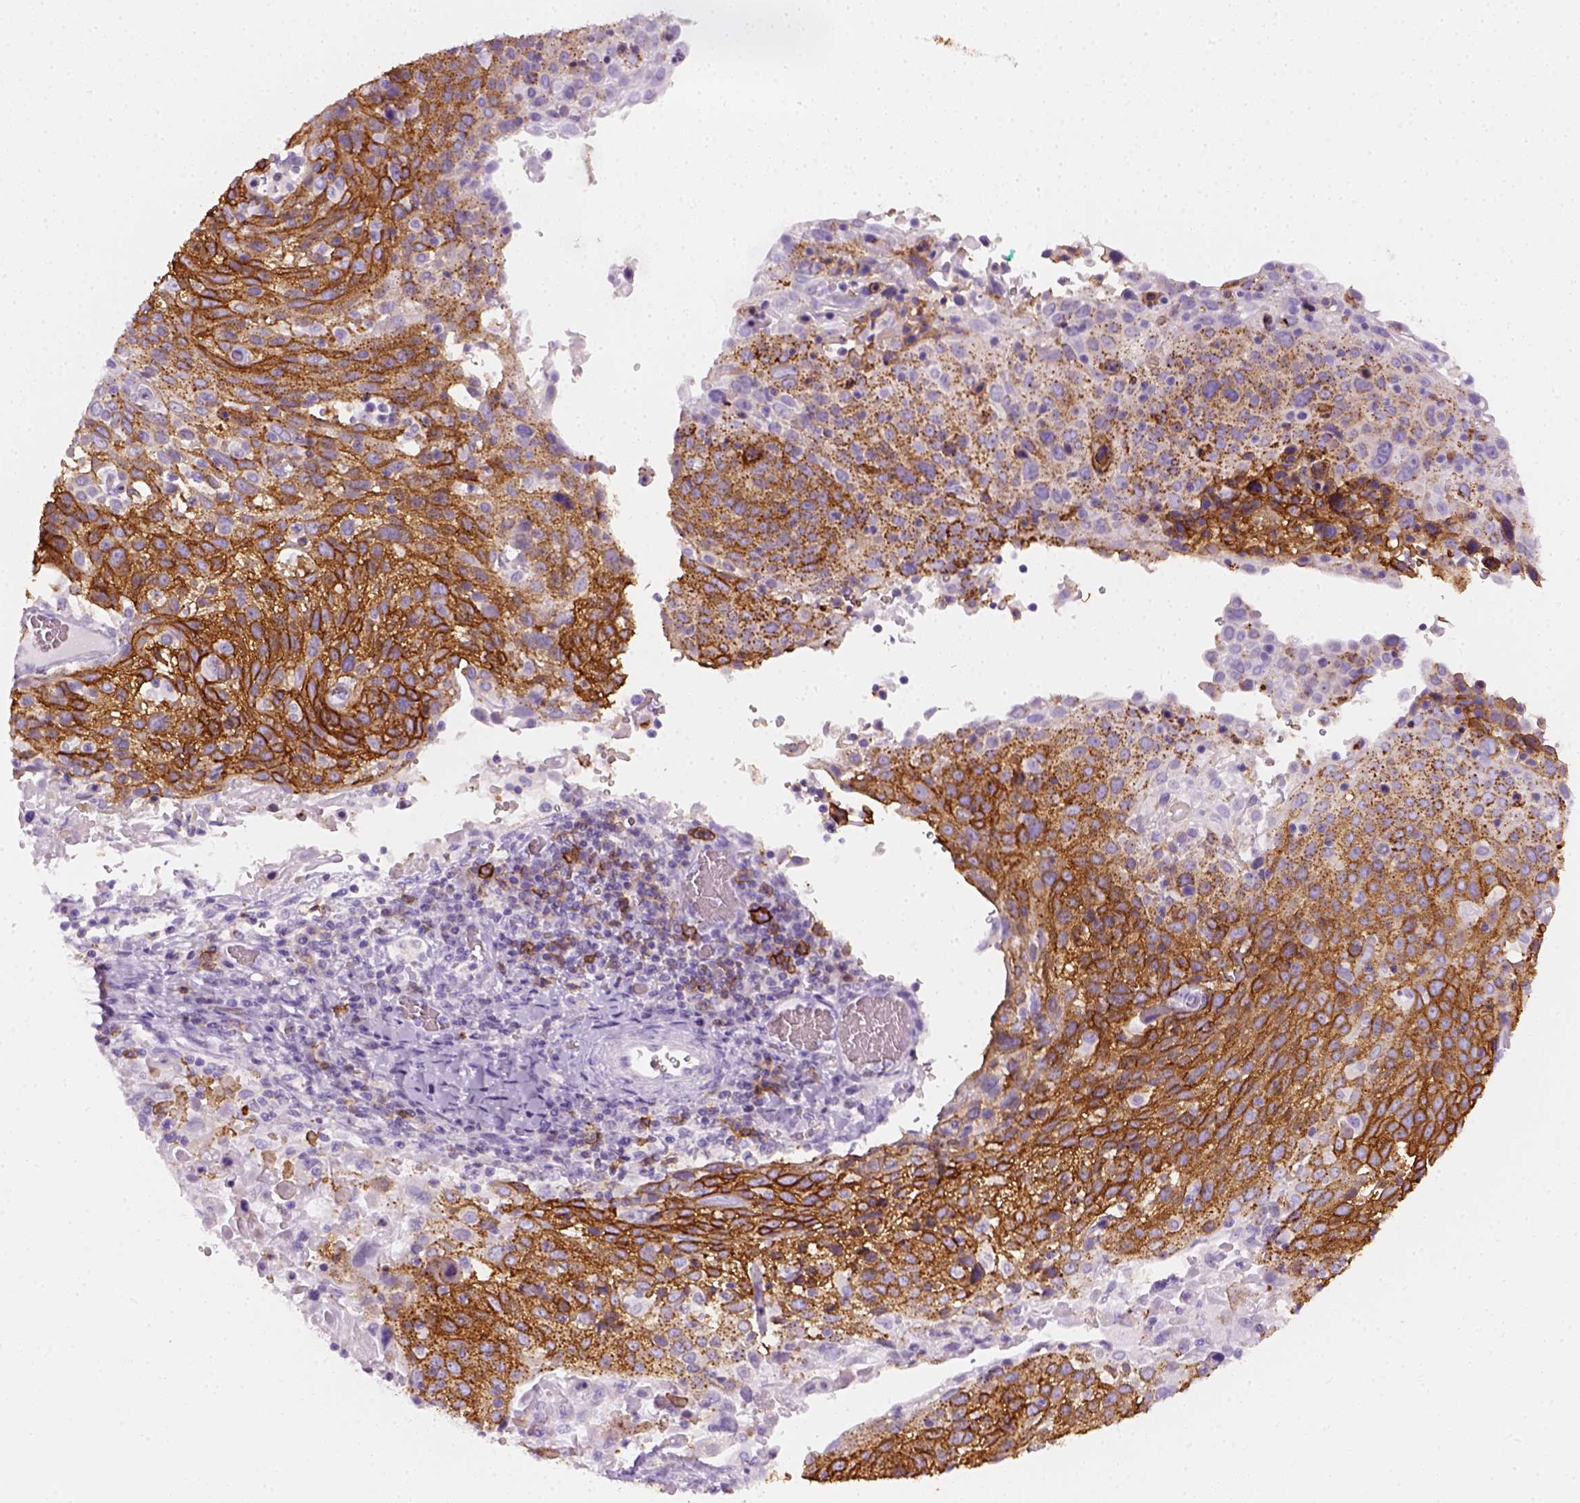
{"staining": {"intensity": "strong", "quantity": ">75%", "location": "cytoplasmic/membranous"}, "tissue": "cervical cancer", "cell_type": "Tumor cells", "image_type": "cancer", "snomed": [{"axis": "morphology", "description": "Squamous cell carcinoma, NOS"}, {"axis": "topography", "description": "Cervix"}], "caption": "This micrograph shows immunohistochemistry (IHC) staining of squamous cell carcinoma (cervical), with high strong cytoplasmic/membranous positivity in approximately >75% of tumor cells.", "gene": "AQP3", "patient": {"sex": "female", "age": 61}}